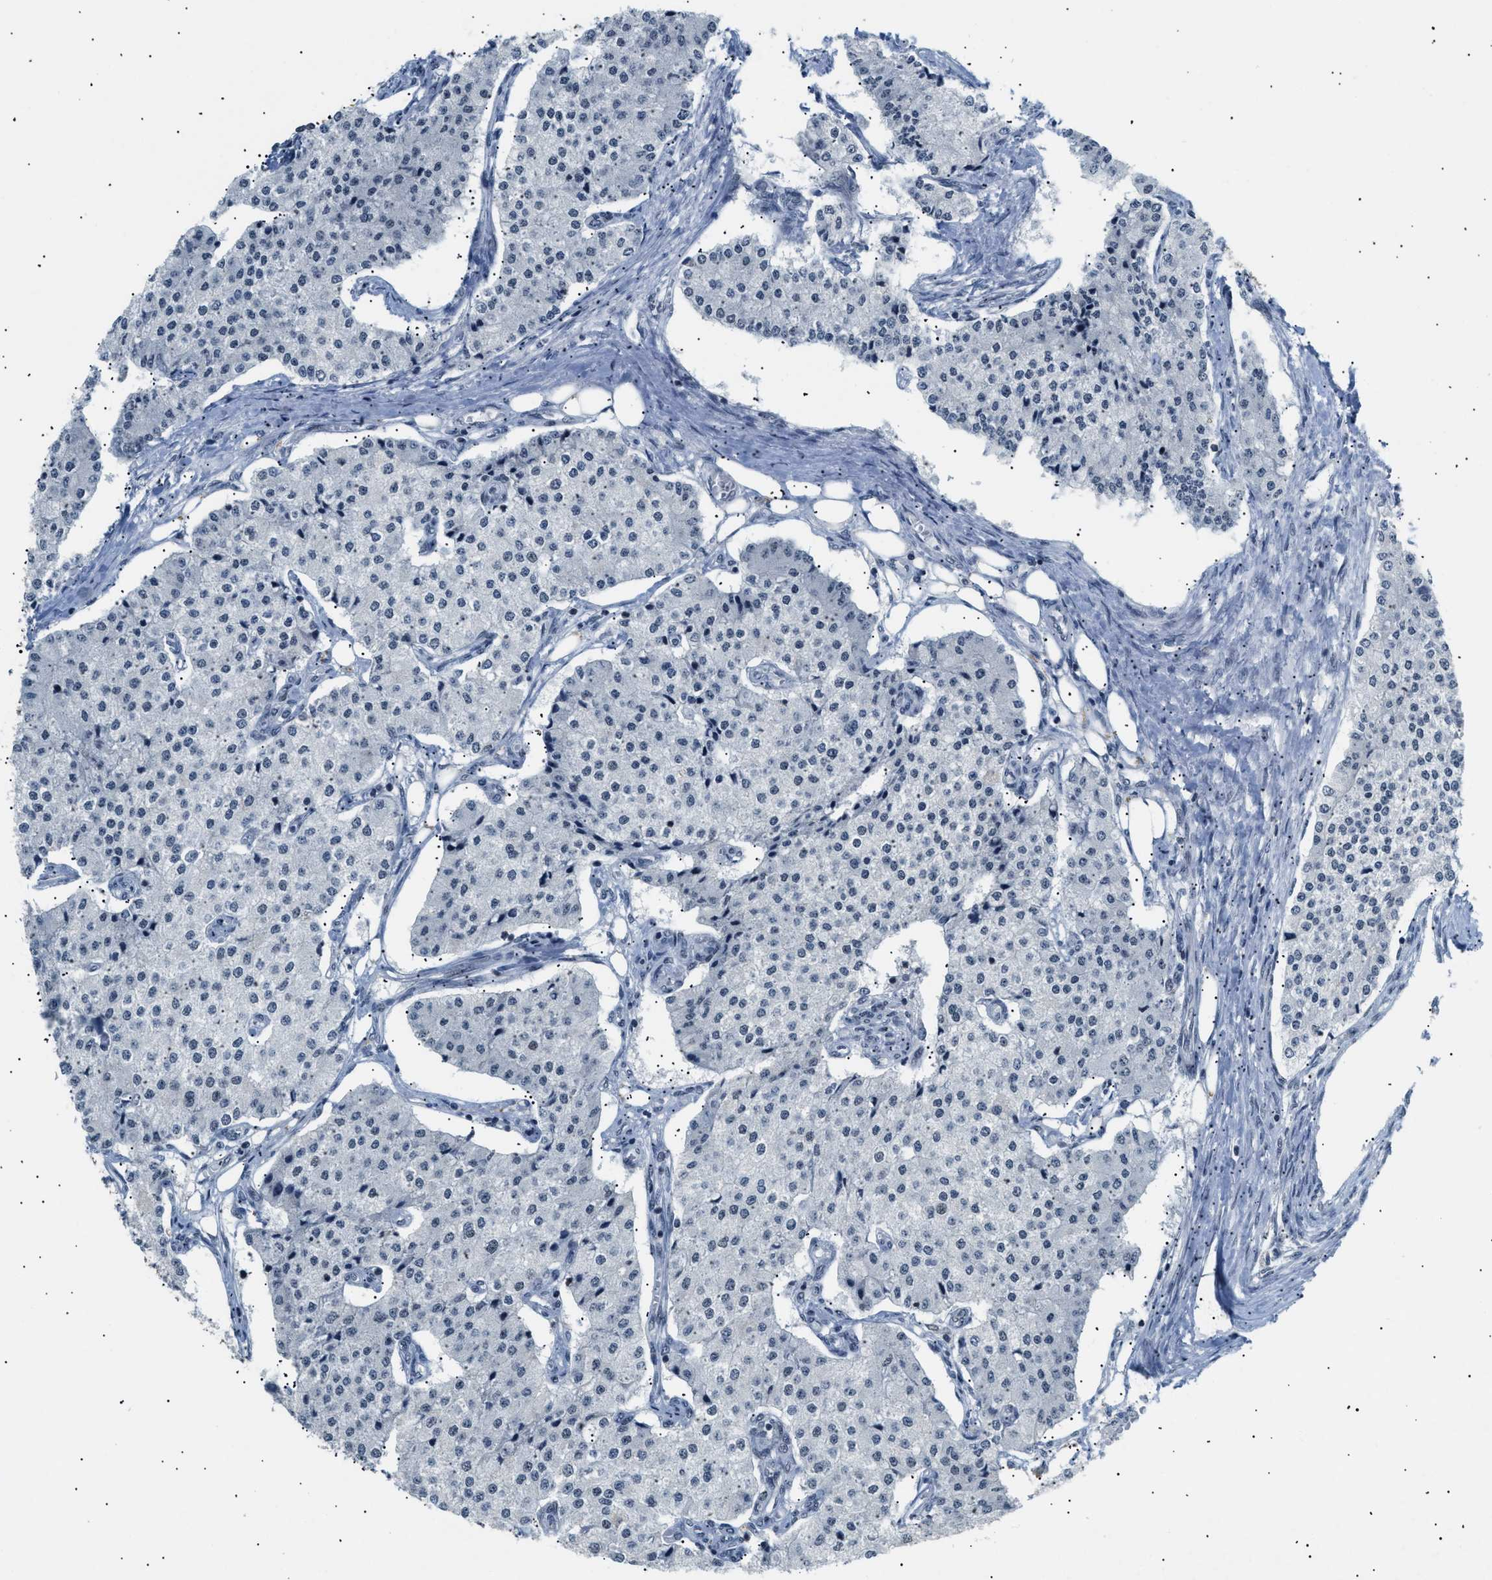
{"staining": {"intensity": "negative", "quantity": "none", "location": "none"}, "tissue": "carcinoid", "cell_type": "Tumor cells", "image_type": "cancer", "snomed": [{"axis": "morphology", "description": "Carcinoid, malignant, NOS"}, {"axis": "topography", "description": "Colon"}], "caption": "High magnification brightfield microscopy of carcinoid stained with DAB (3,3'-diaminobenzidine) (brown) and counterstained with hematoxylin (blue): tumor cells show no significant positivity.", "gene": "KCNC3", "patient": {"sex": "female", "age": 52}}